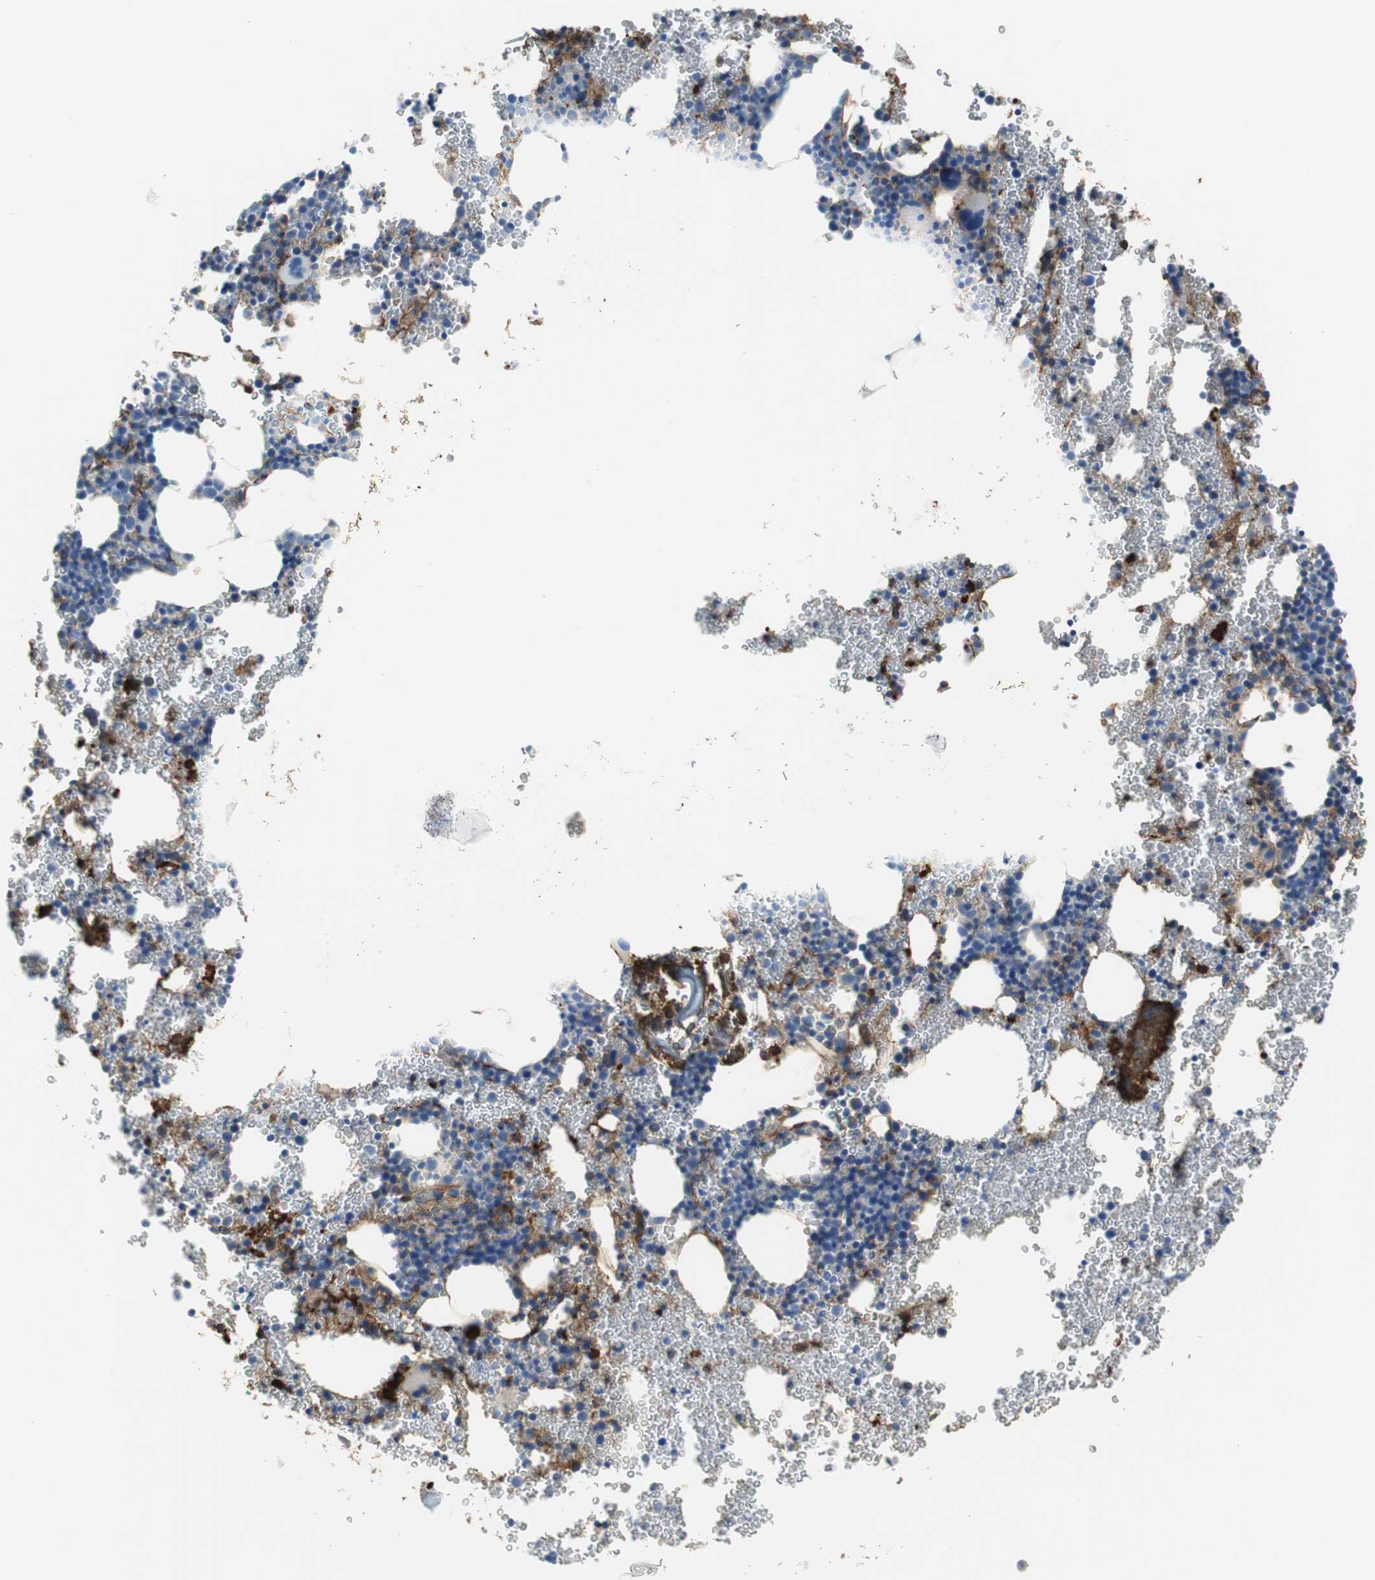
{"staining": {"intensity": "moderate", "quantity": "25%-75%", "location": "cytoplasmic/membranous"}, "tissue": "bone marrow", "cell_type": "Hematopoietic cells", "image_type": "normal", "snomed": [{"axis": "morphology", "description": "Normal tissue, NOS"}, {"axis": "morphology", "description": "Inflammation, NOS"}, {"axis": "topography", "description": "Bone marrow"}], "caption": "Bone marrow stained with immunohistochemistry demonstrates moderate cytoplasmic/membranous positivity in approximately 25%-75% of hematopoietic cells.", "gene": "APCS", "patient": {"sex": "male", "age": 22}}